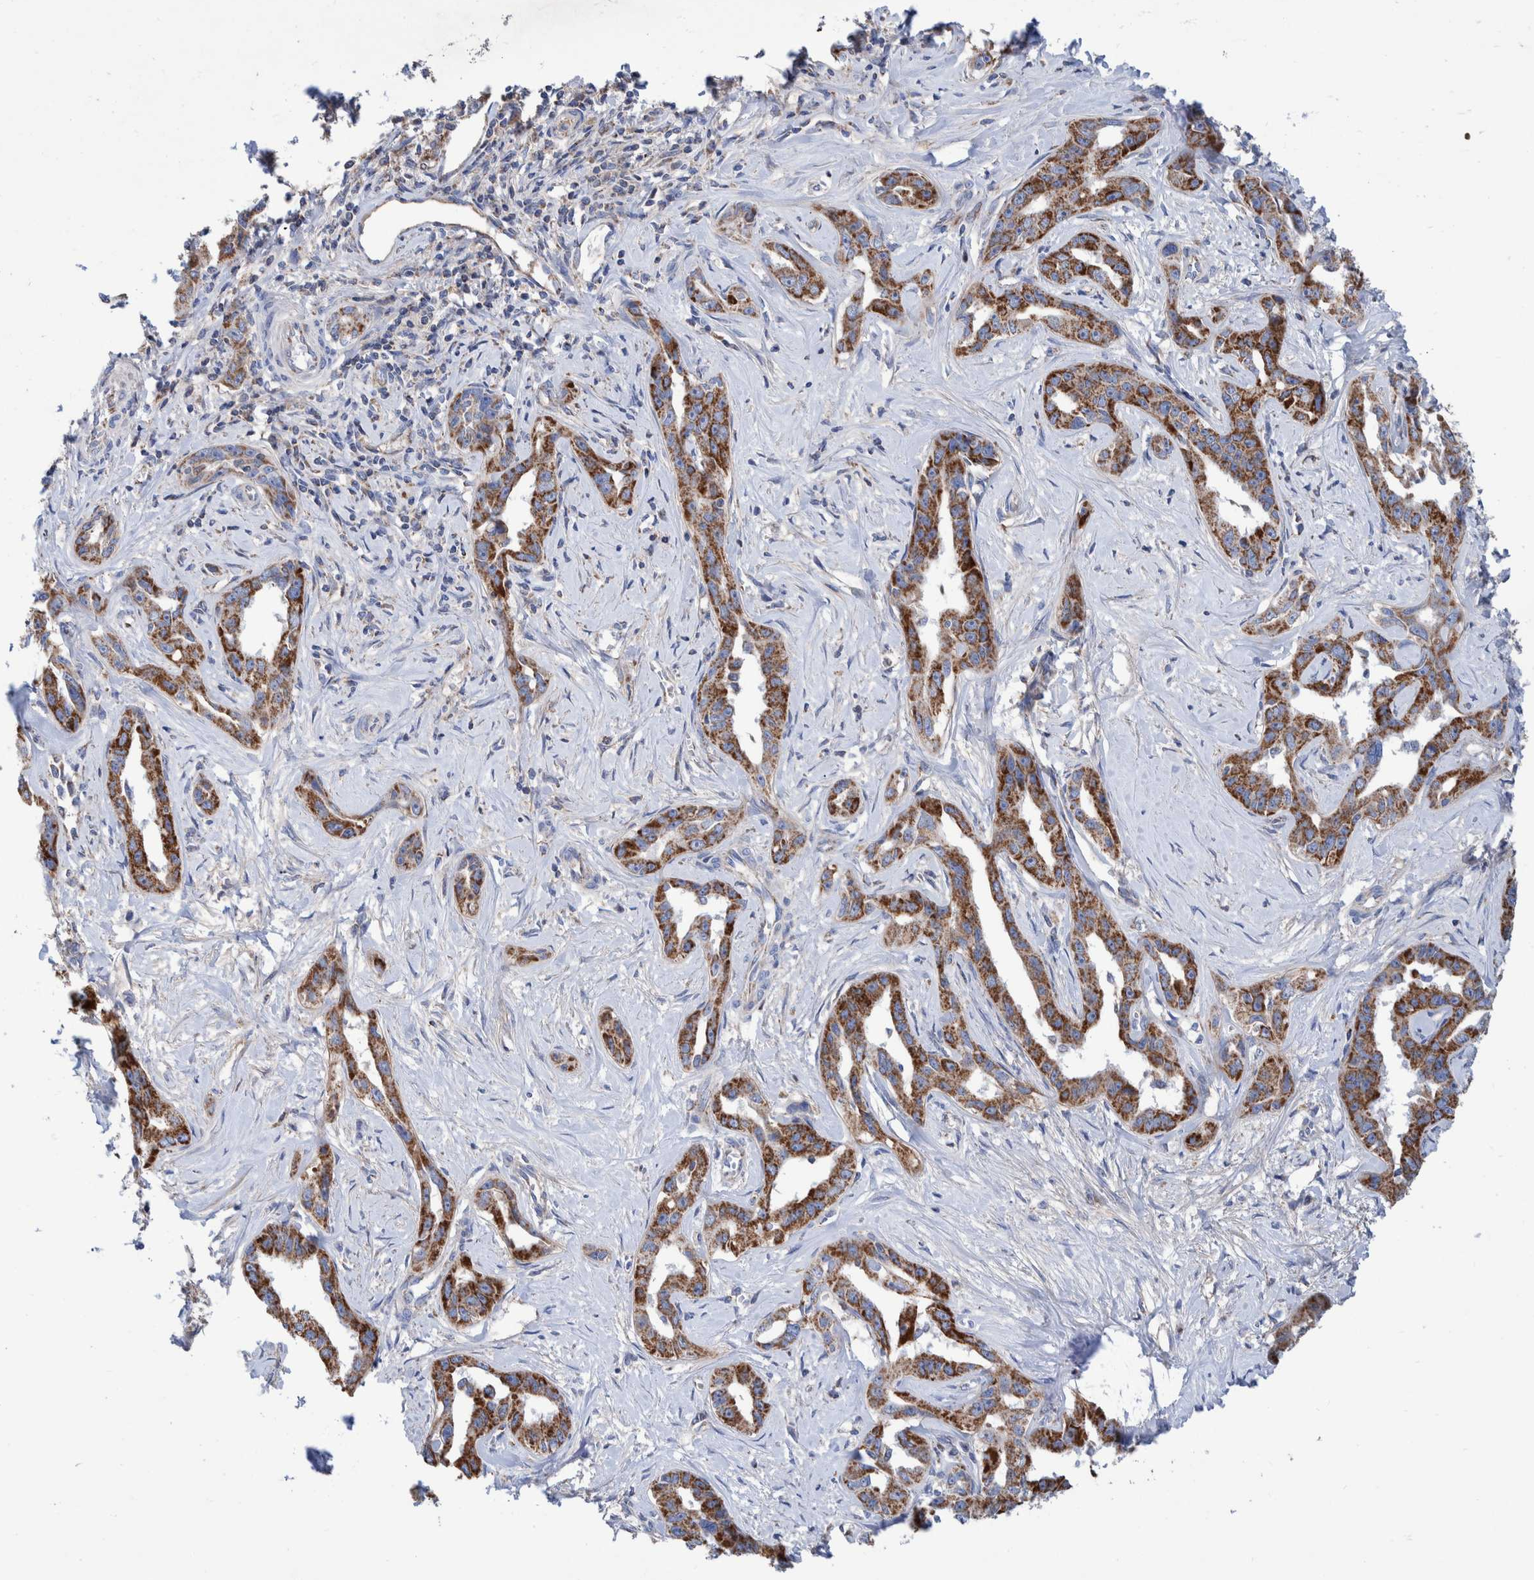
{"staining": {"intensity": "strong", "quantity": ">75%", "location": "cytoplasmic/membranous"}, "tissue": "liver cancer", "cell_type": "Tumor cells", "image_type": "cancer", "snomed": [{"axis": "morphology", "description": "Cholangiocarcinoma"}, {"axis": "topography", "description": "Liver"}], "caption": "Brown immunohistochemical staining in cholangiocarcinoma (liver) demonstrates strong cytoplasmic/membranous positivity in approximately >75% of tumor cells. (brown staining indicates protein expression, while blue staining denotes nuclei).", "gene": "DECR1", "patient": {"sex": "male", "age": 59}}